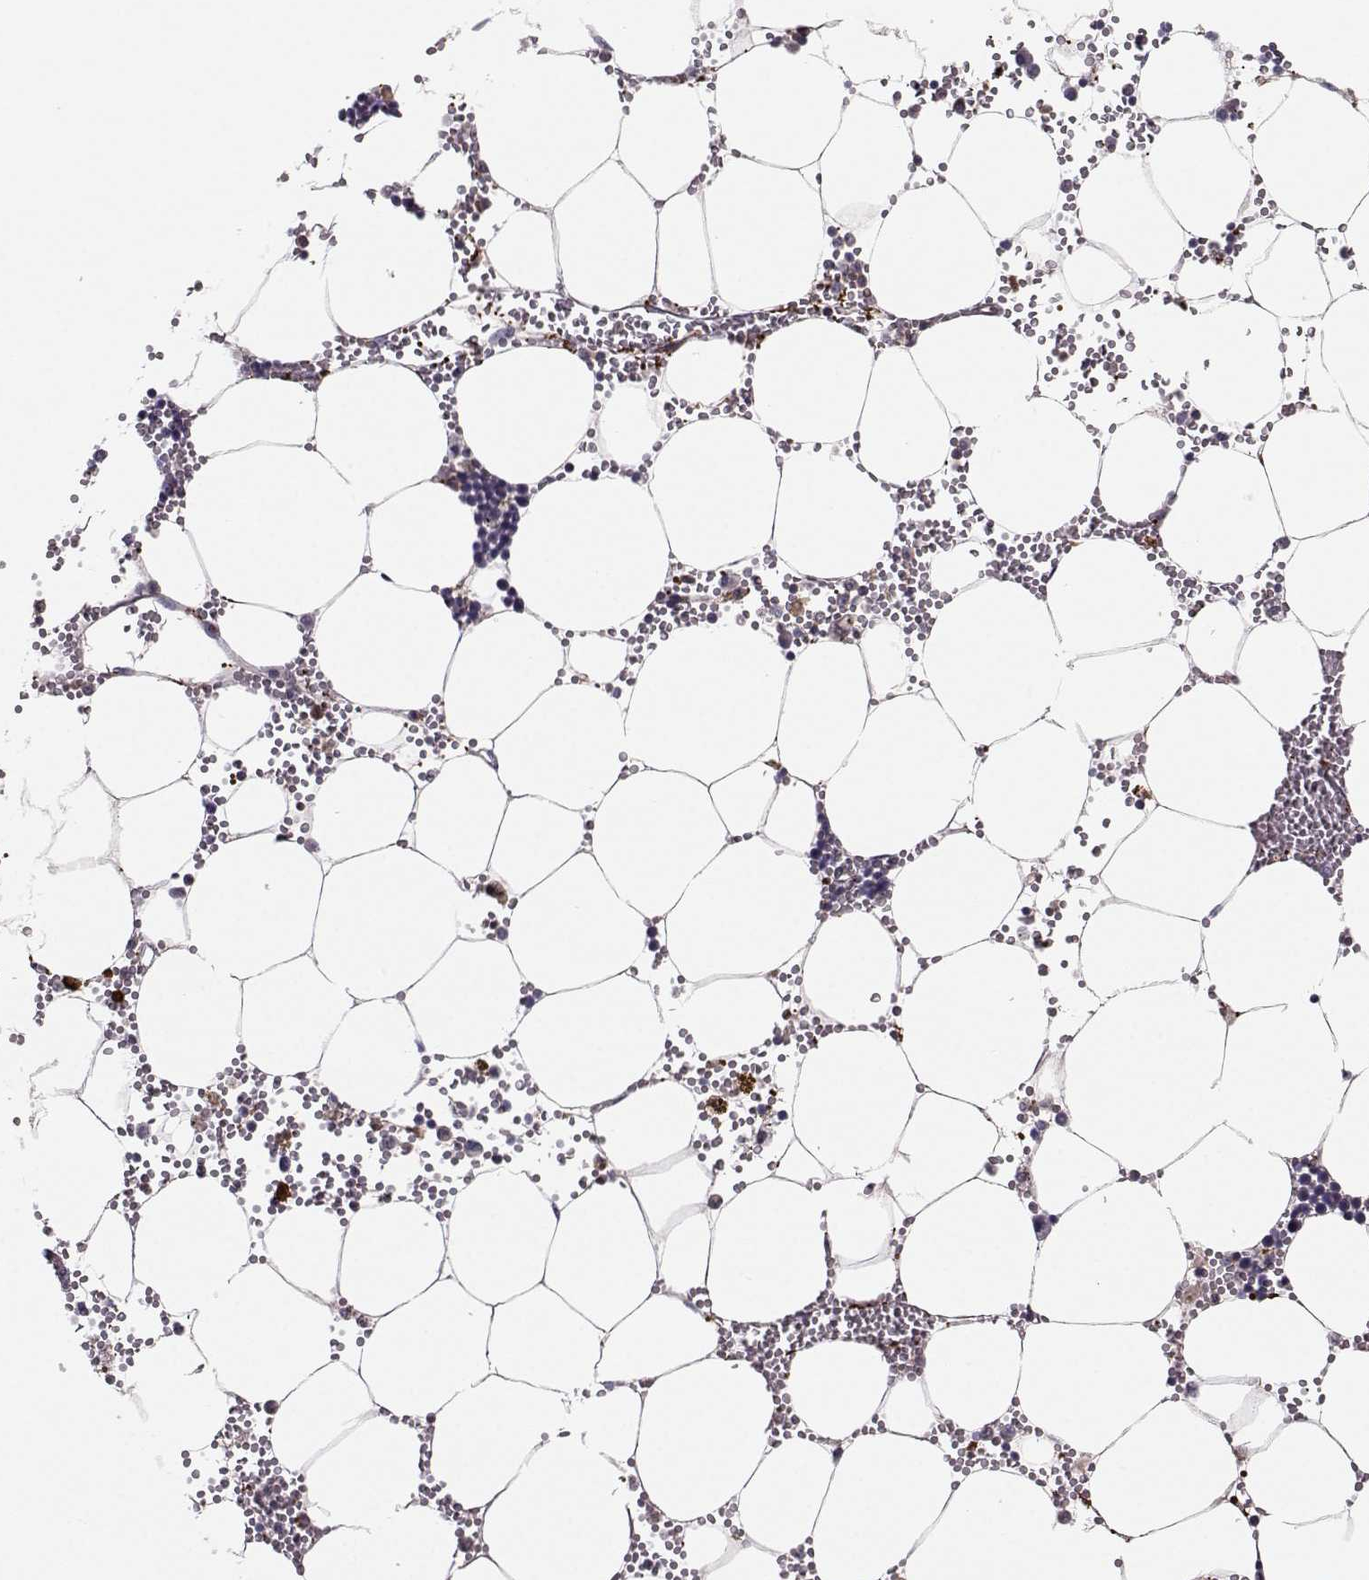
{"staining": {"intensity": "moderate", "quantity": "<25%", "location": "nuclear"}, "tissue": "bone marrow", "cell_type": "Hematopoietic cells", "image_type": "normal", "snomed": [{"axis": "morphology", "description": "Normal tissue, NOS"}, {"axis": "topography", "description": "Bone marrow"}], "caption": "IHC of normal bone marrow reveals low levels of moderate nuclear staining in approximately <25% of hematopoietic cells.", "gene": "ASB16", "patient": {"sex": "male", "age": 54}}